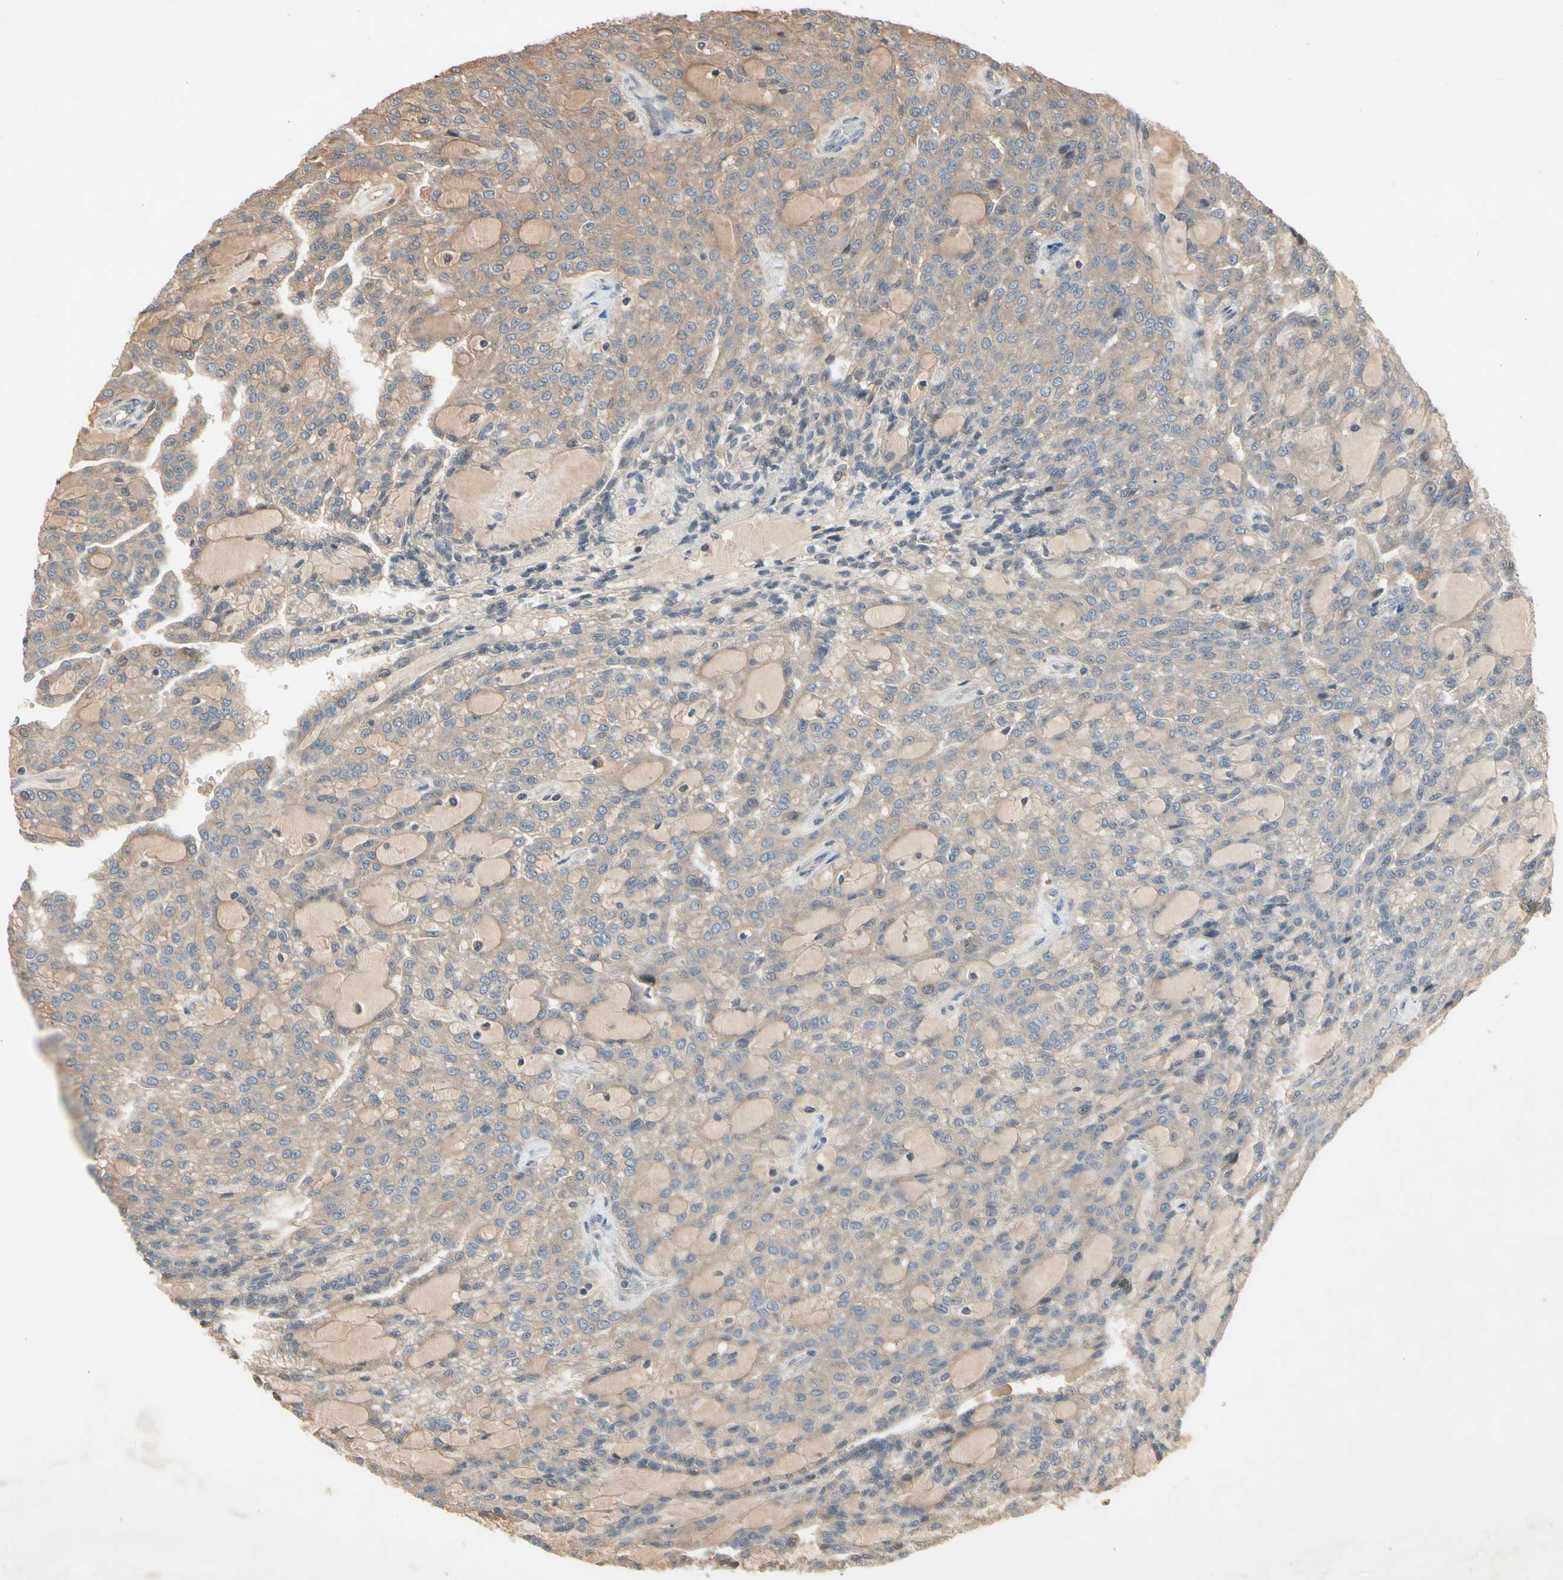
{"staining": {"intensity": "weak", "quantity": ">75%", "location": "cytoplasmic/membranous"}, "tissue": "renal cancer", "cell_type": "Tumor cells", "image_type": "cancer", "snomed": [{"axis": "morphology", "description": "Adenocarcinoma, NOS"}, {"axis": "topography", "description": "Kidney"}], "caption": "High-magnification brightfield microscopy of renal adenocarcinoma stained with DAB (3,3'-diaminobenzidine) (brown) and counterstained with hematoxylin (blue). tumor cells exhibit weak cytoplasmic/membranous positivity is present in approximately>75% of cells.", "gene": "NSF", "patient": {"sex": "male", "age": 63}}